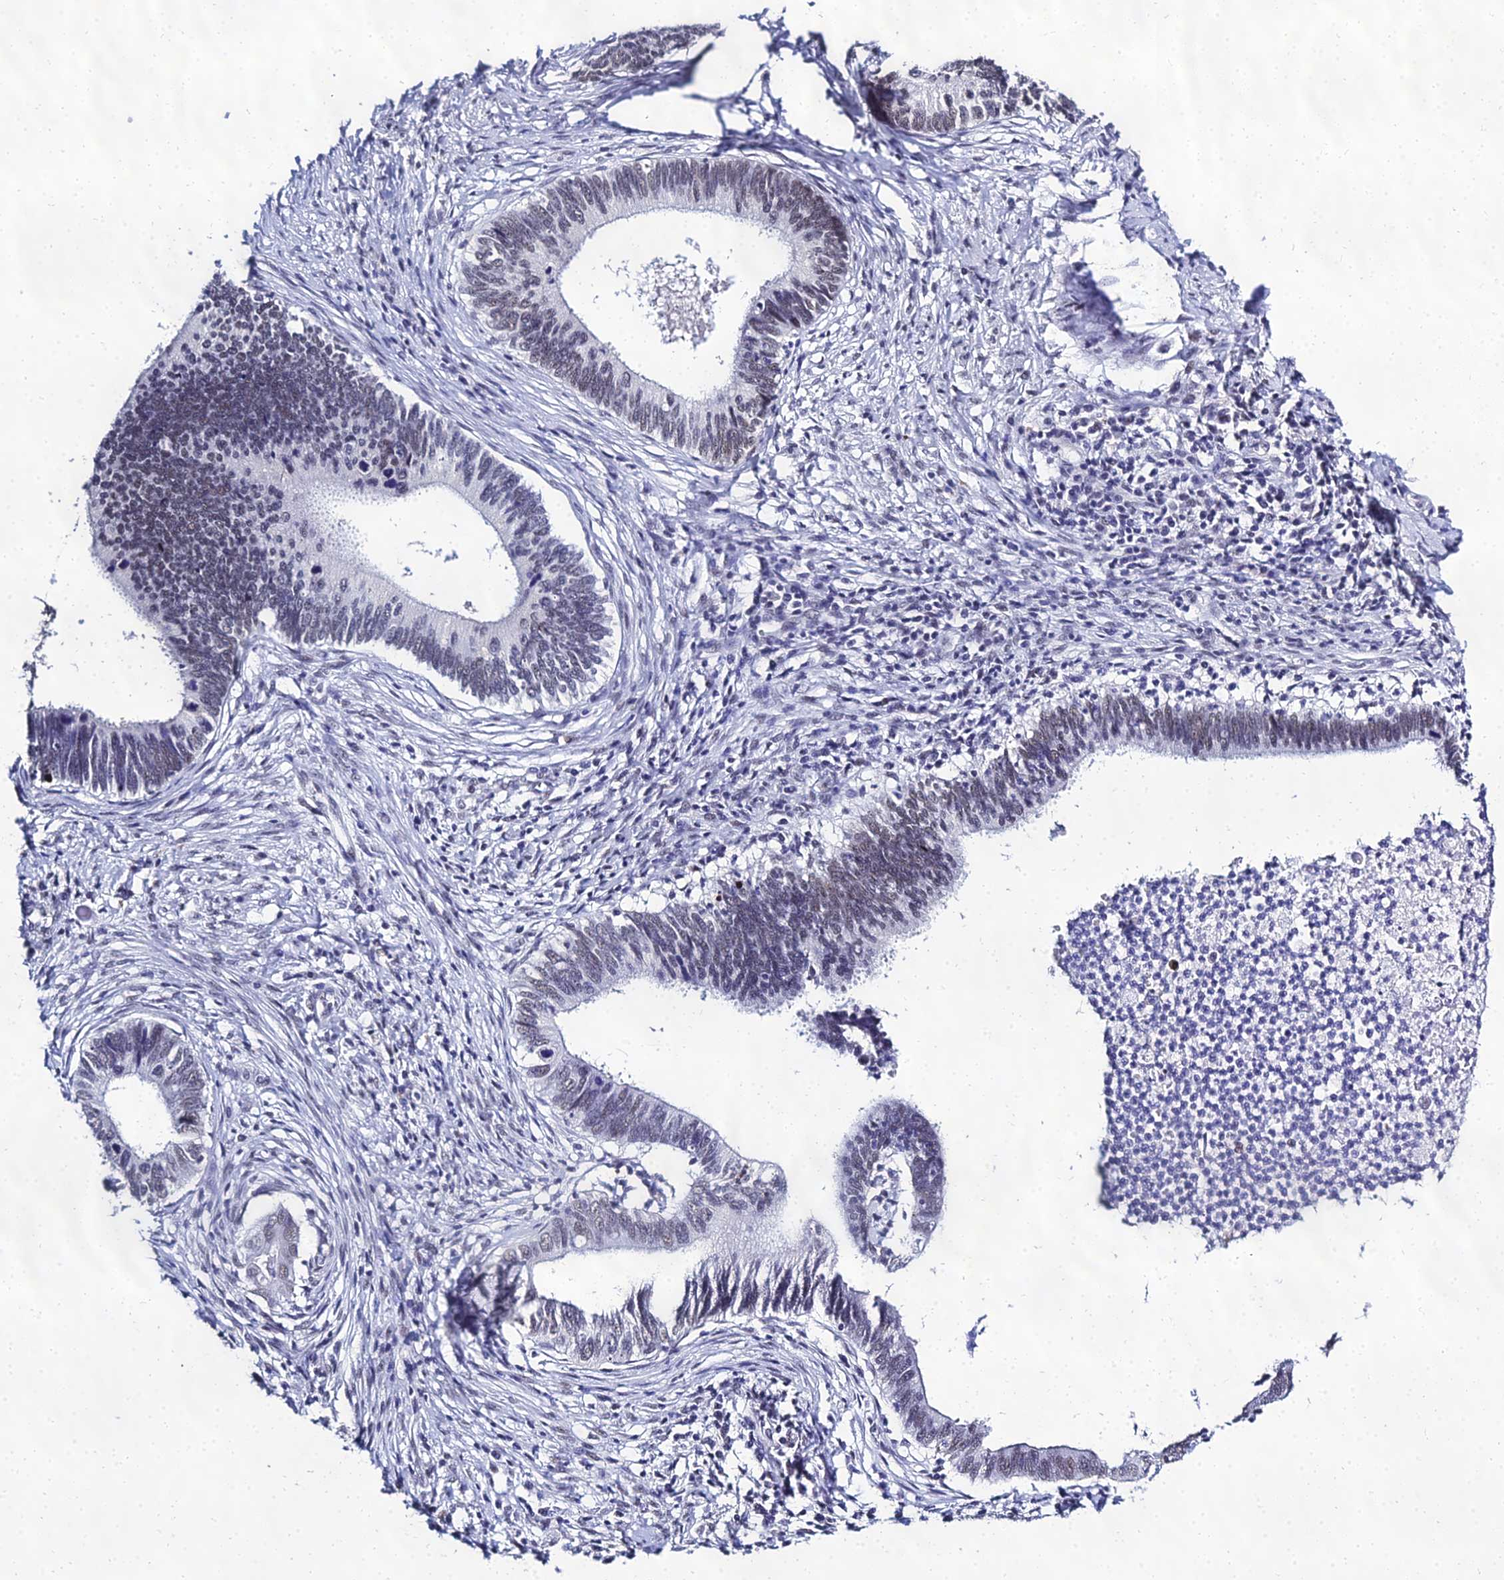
{"staining": {"intensity": "weak", "quantity": "<25%", "location": "nuclear"}, "tissue": "cervical cancer", "cell_type": "Tumor cells", "image_type": "cancer", "snomed": [{"axis": "morphology", "description": "Adenocarcinoma, NOS"}, {"axis": "topography", "description": "Cervix"}], "caption": "Immunohistochemistry (IHC) histopathology image of adenocarcinoma (cervical) stained for a protein (brown), which demonstrates no expression in tumor cells. (DAB immunohistochemistry with hematoxylin counter stain).", "gene": "PPP4R2", "patient": {"sex": "female", "age": 42}}